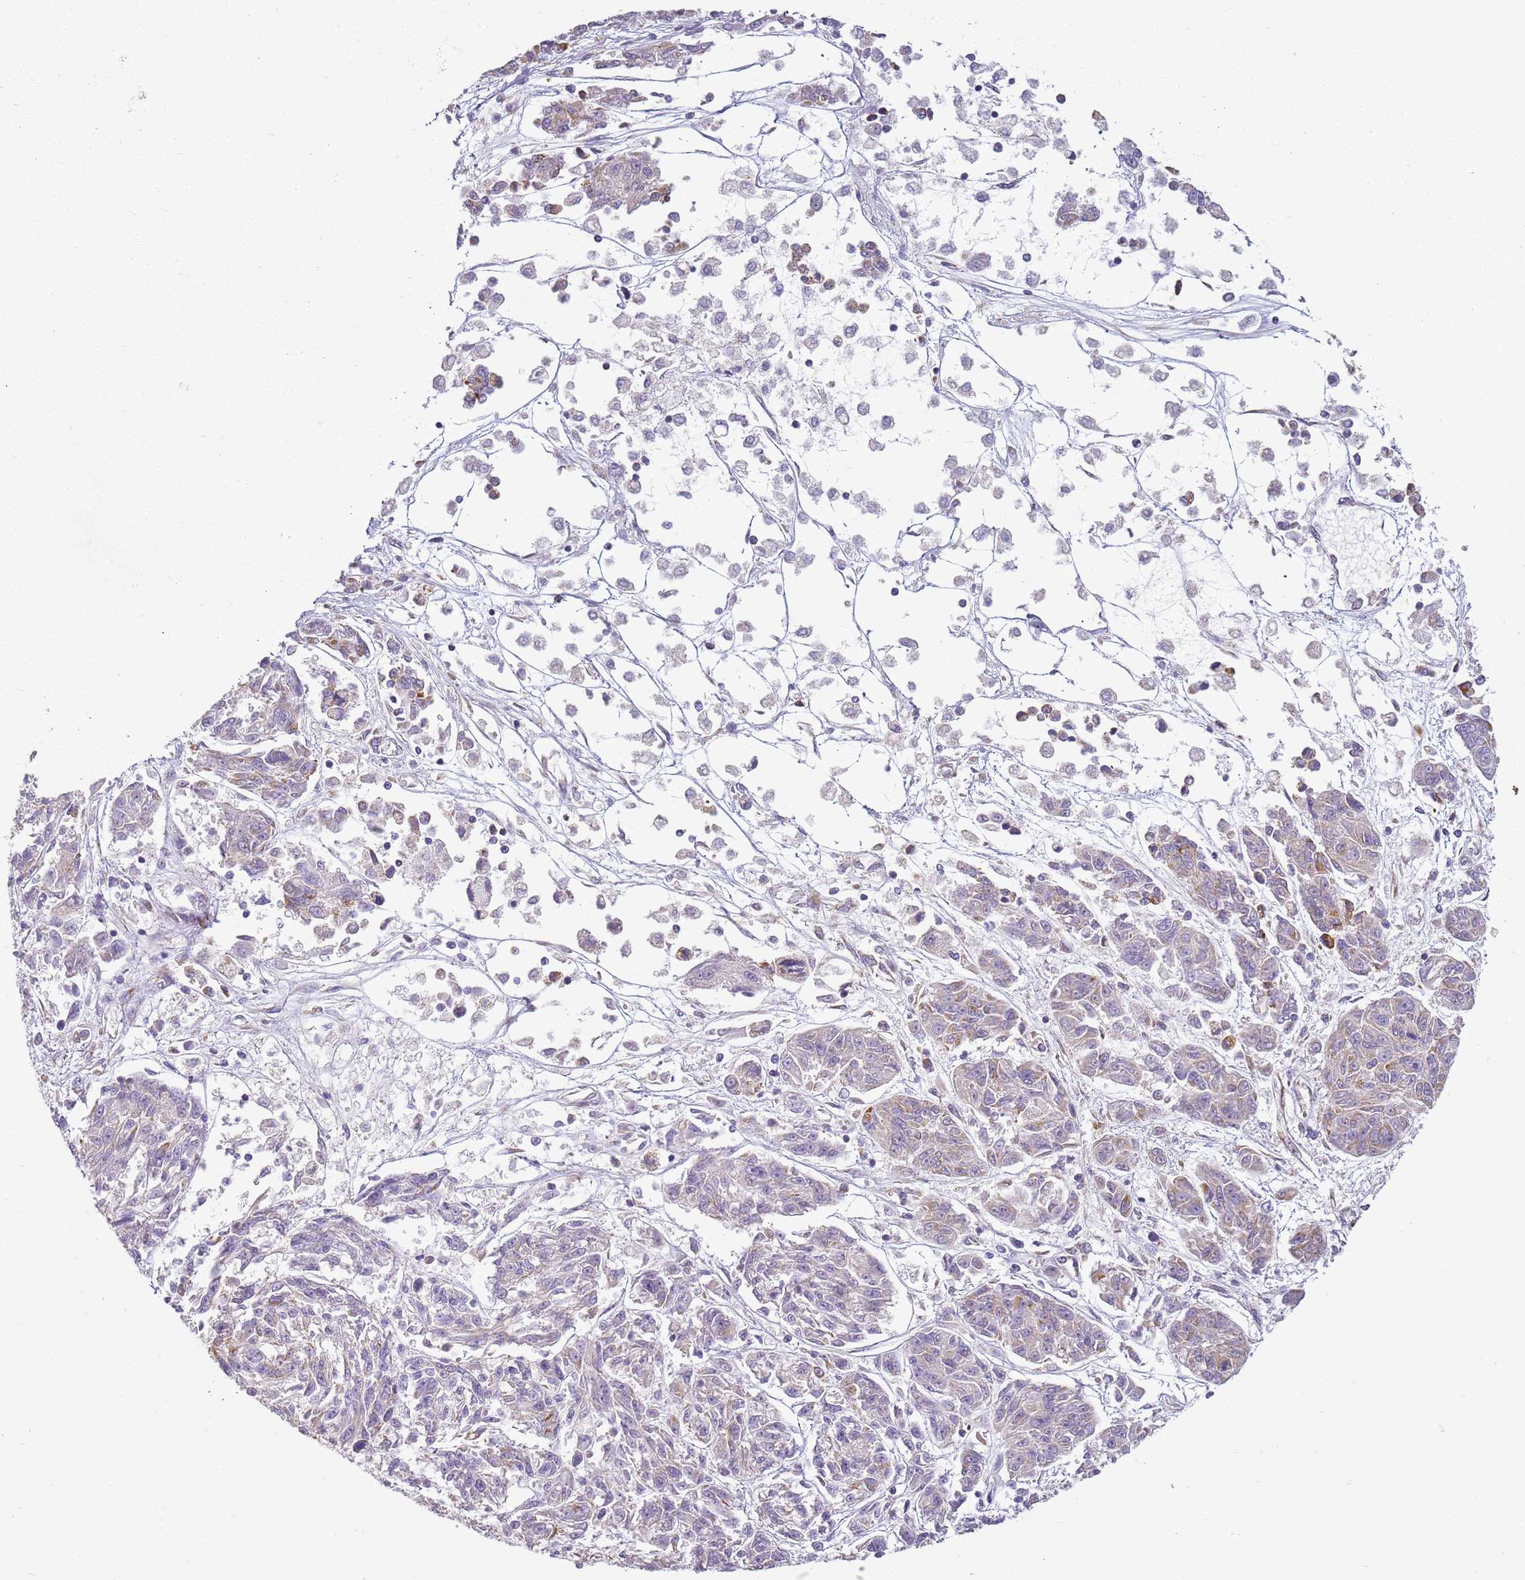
{"staining": {"intensity": "moderate", "quantity": "25%-75%", "location": "cytoplasmic/membranous"}, "tissue": "melanoma", "cell_type": "Tumor cells", "image_type": "cancer", "snomed": [{"axis": "morphology", "description": "Malignant melanoma, NOS"}, {"axis": "topography", "description": "Skin"}], "caption": "Immunohistochemistry photomicrograph of neoplastic tissue: human melanoma stained using IHC shows medium levels of moderate protein expression localized specifically in the cytoplasmic/membranous of tumor cells, appearing as a cytoplasmic/membranous brown color.", "gene": "TMEM200C", "patient": {"sex": "male", "age": 53}}